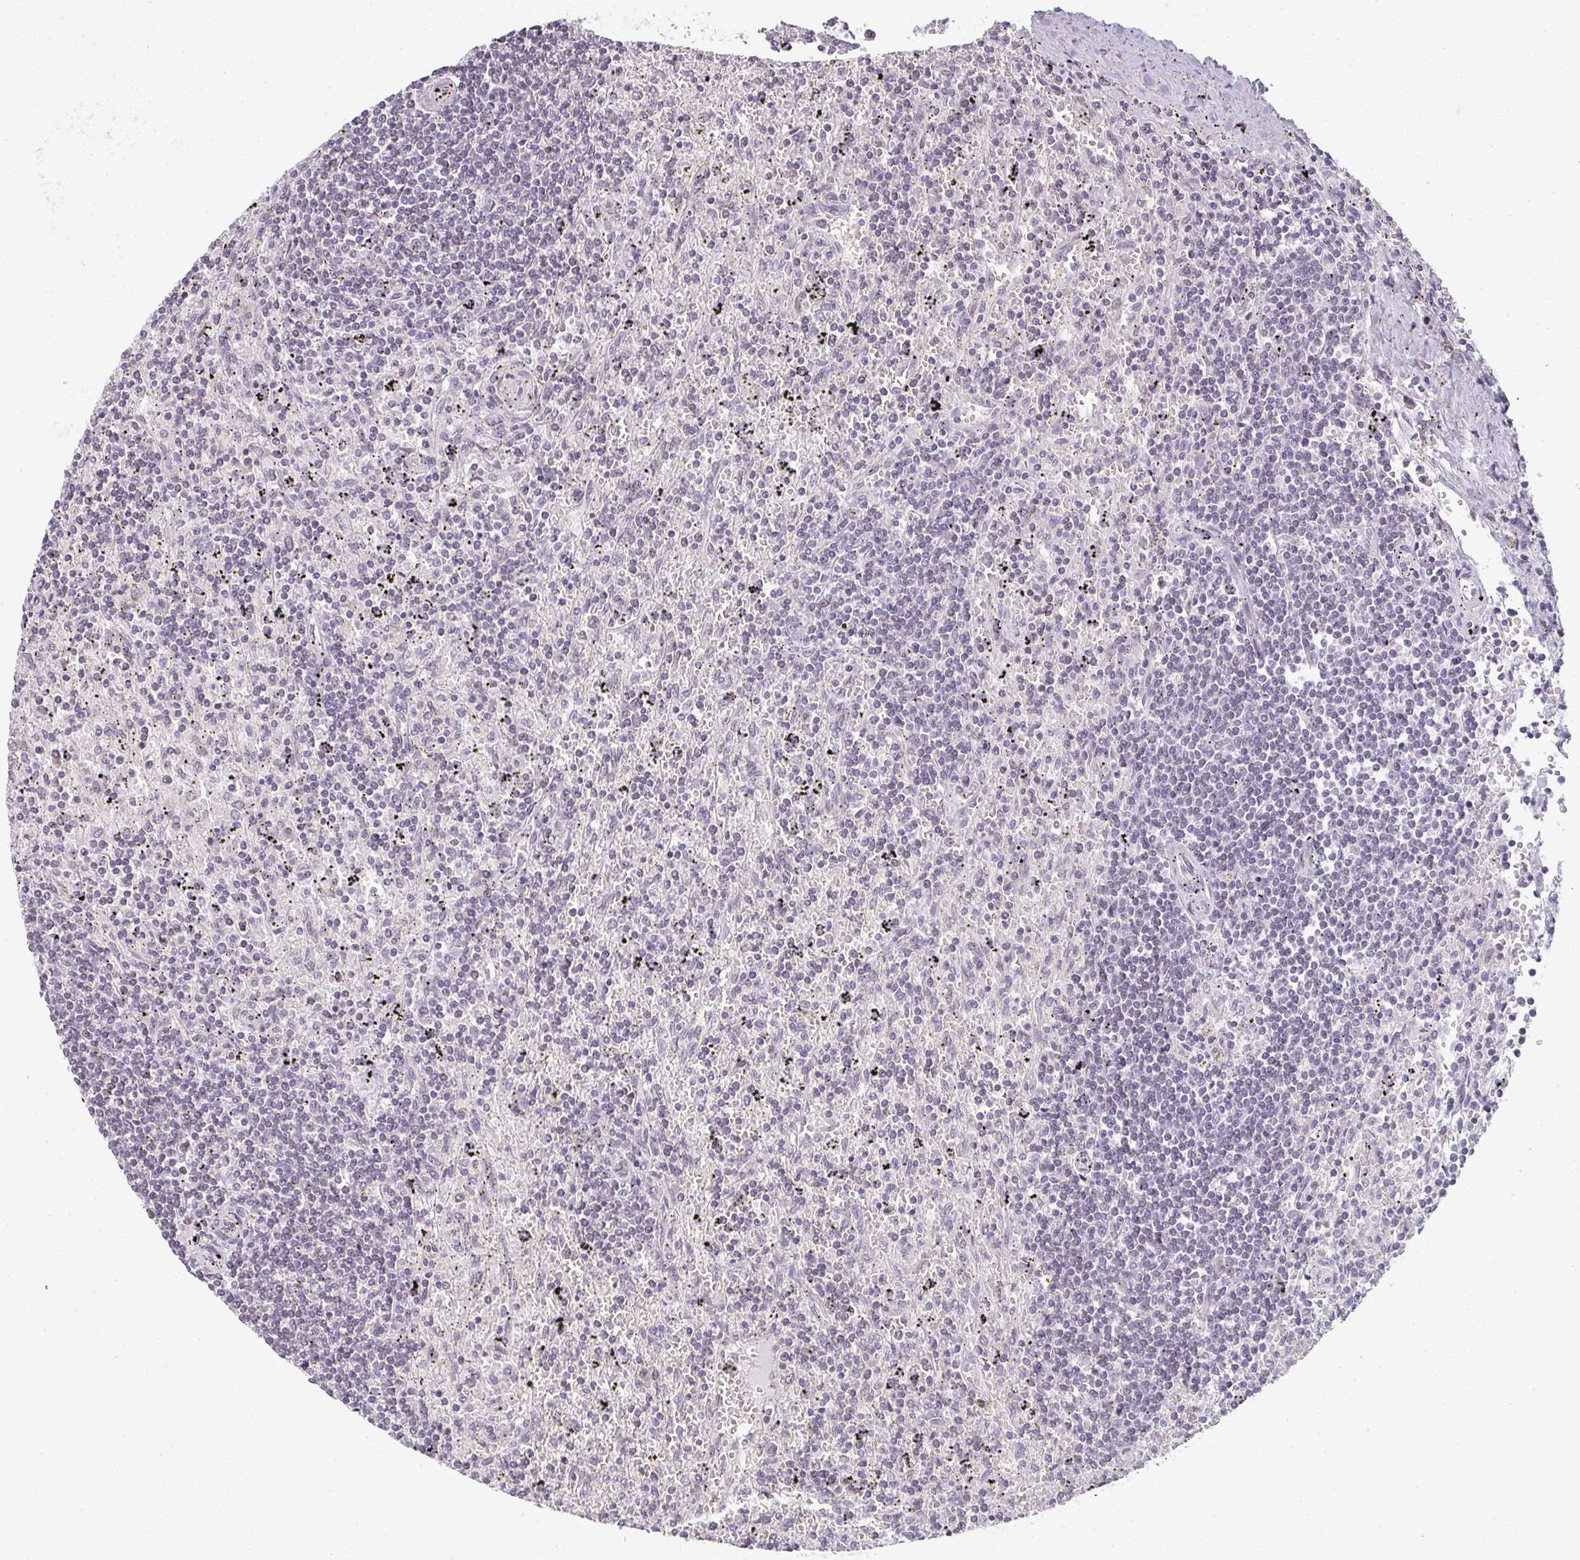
{"staining": {"intensity": "negative", "quantity": "none", "location": "none"}, "tissue": "lymphoma", "cell_type": "Tumor cells", "image_type": "cancer", "snomed": [{"axis": "morphology", "description": "Malignant lymphoma, non-Hodgkin's type, Low grade"}, {"axis": "topography", "description": "Spleen"}], "caption": "This is a micrograph of immunohistochemistry (IHC) staining of malignant lymphoma, non-Hodgkin's type (low-grade), which shows no expression in tumor cells.", "gene": "RBBP6", "patient": {"sex": "male", "age": 76}}